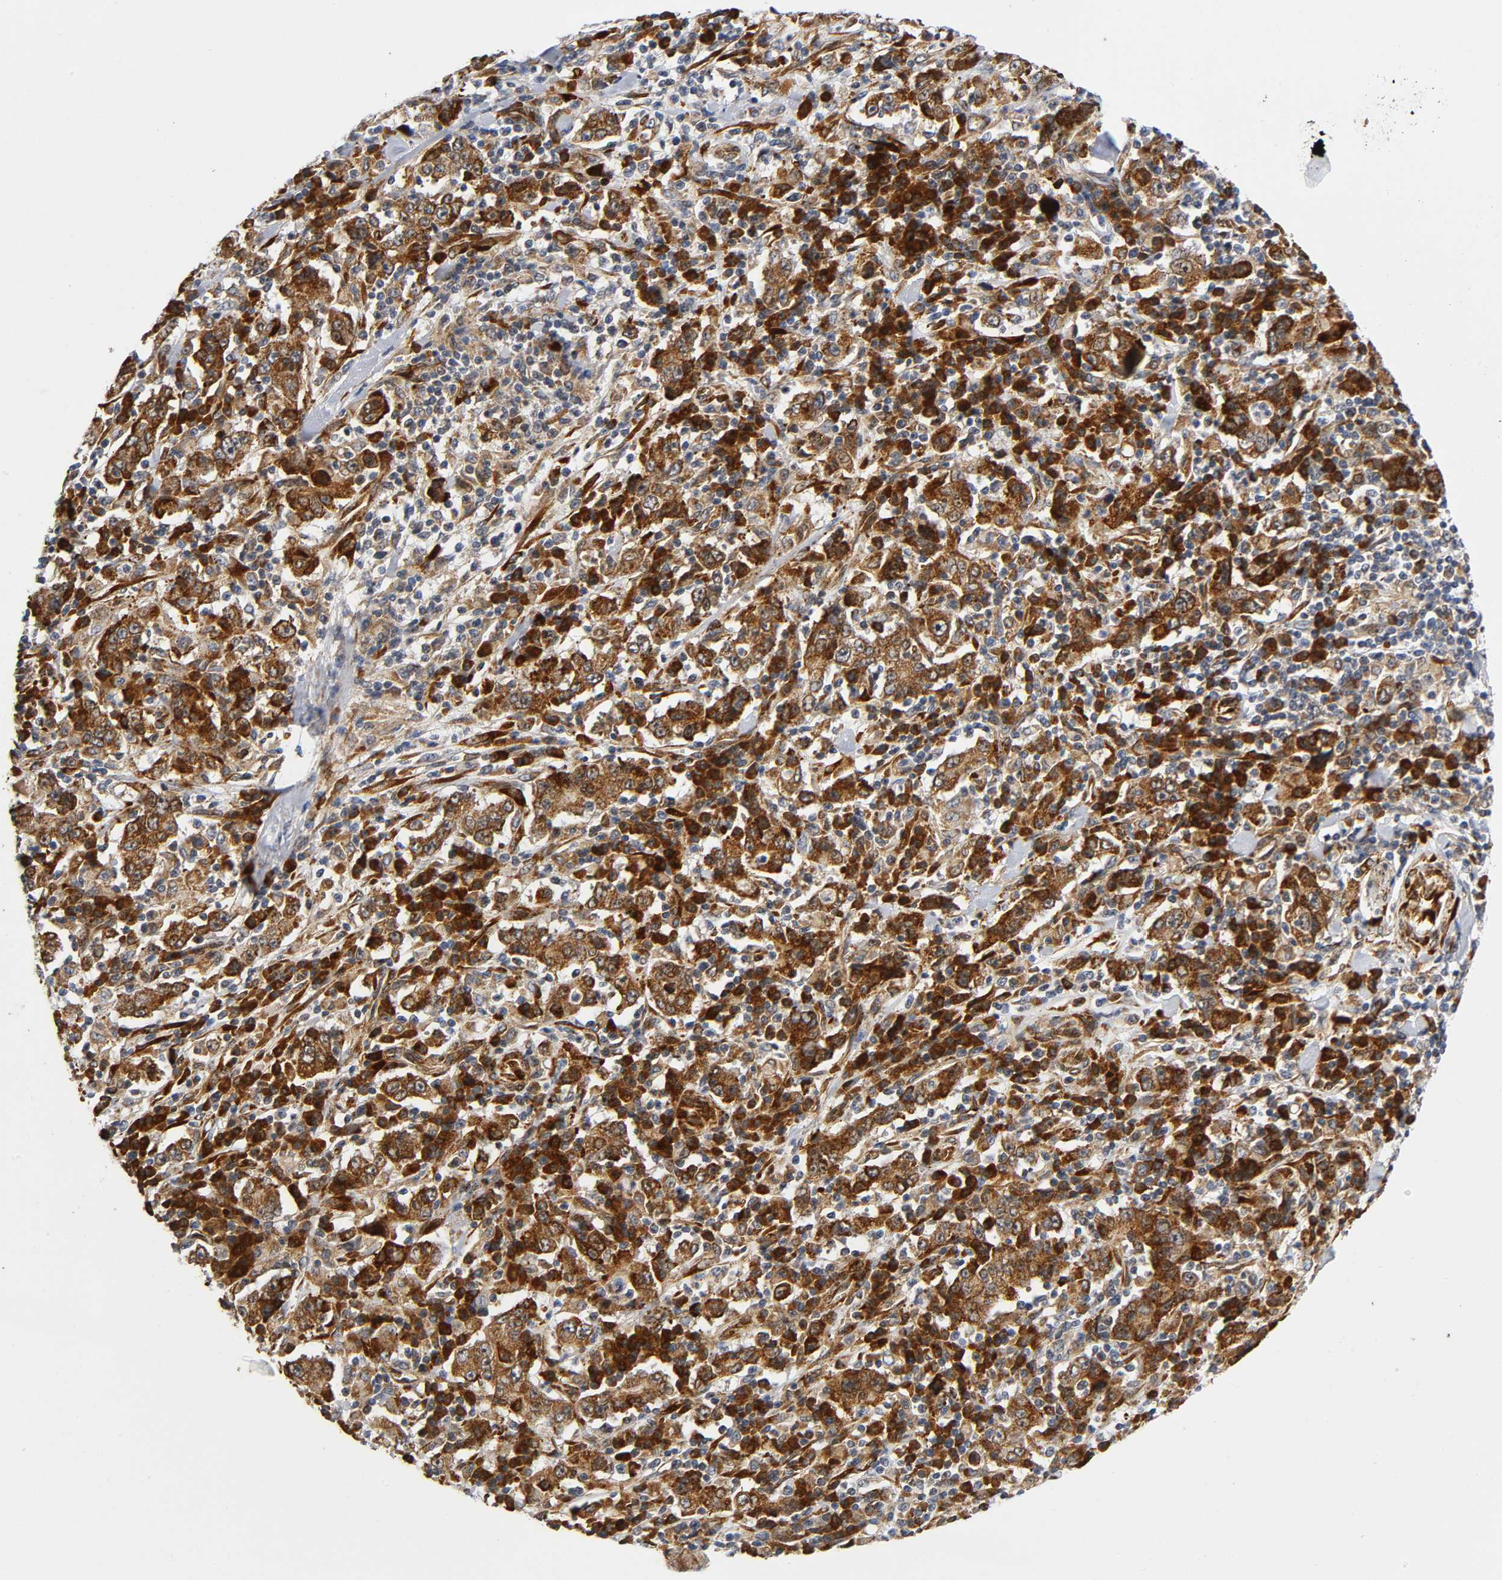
{"staining": {"intensity": "strong", "quantity": ">75%", "location": "cytoplasmic/membranous"}, "tissue": "stomach cancer", "cell_type": "Tumor cells", "image_type": "cancer", "snomed": [{"axis": "morphology", "description": "Normal tissue, NOS"}, {"axis": "morphology", "description": "Adenocarcinoma, NOS"}, {"axis": "topography", "description": "Stomach, upper"}, {"axis": "topography", "description": "Stomach"}], "caption": "Immunohistochemistry (IHC) (DAB (3,3'-diaminobenzidine)) staining of human adenocarcinoma (stomach) shows strong cytoplasmic/membranous protein staining in about >75% of tumor cells.", "gene": "SOS2", "patient": {"sex": "male", "age": 59}}